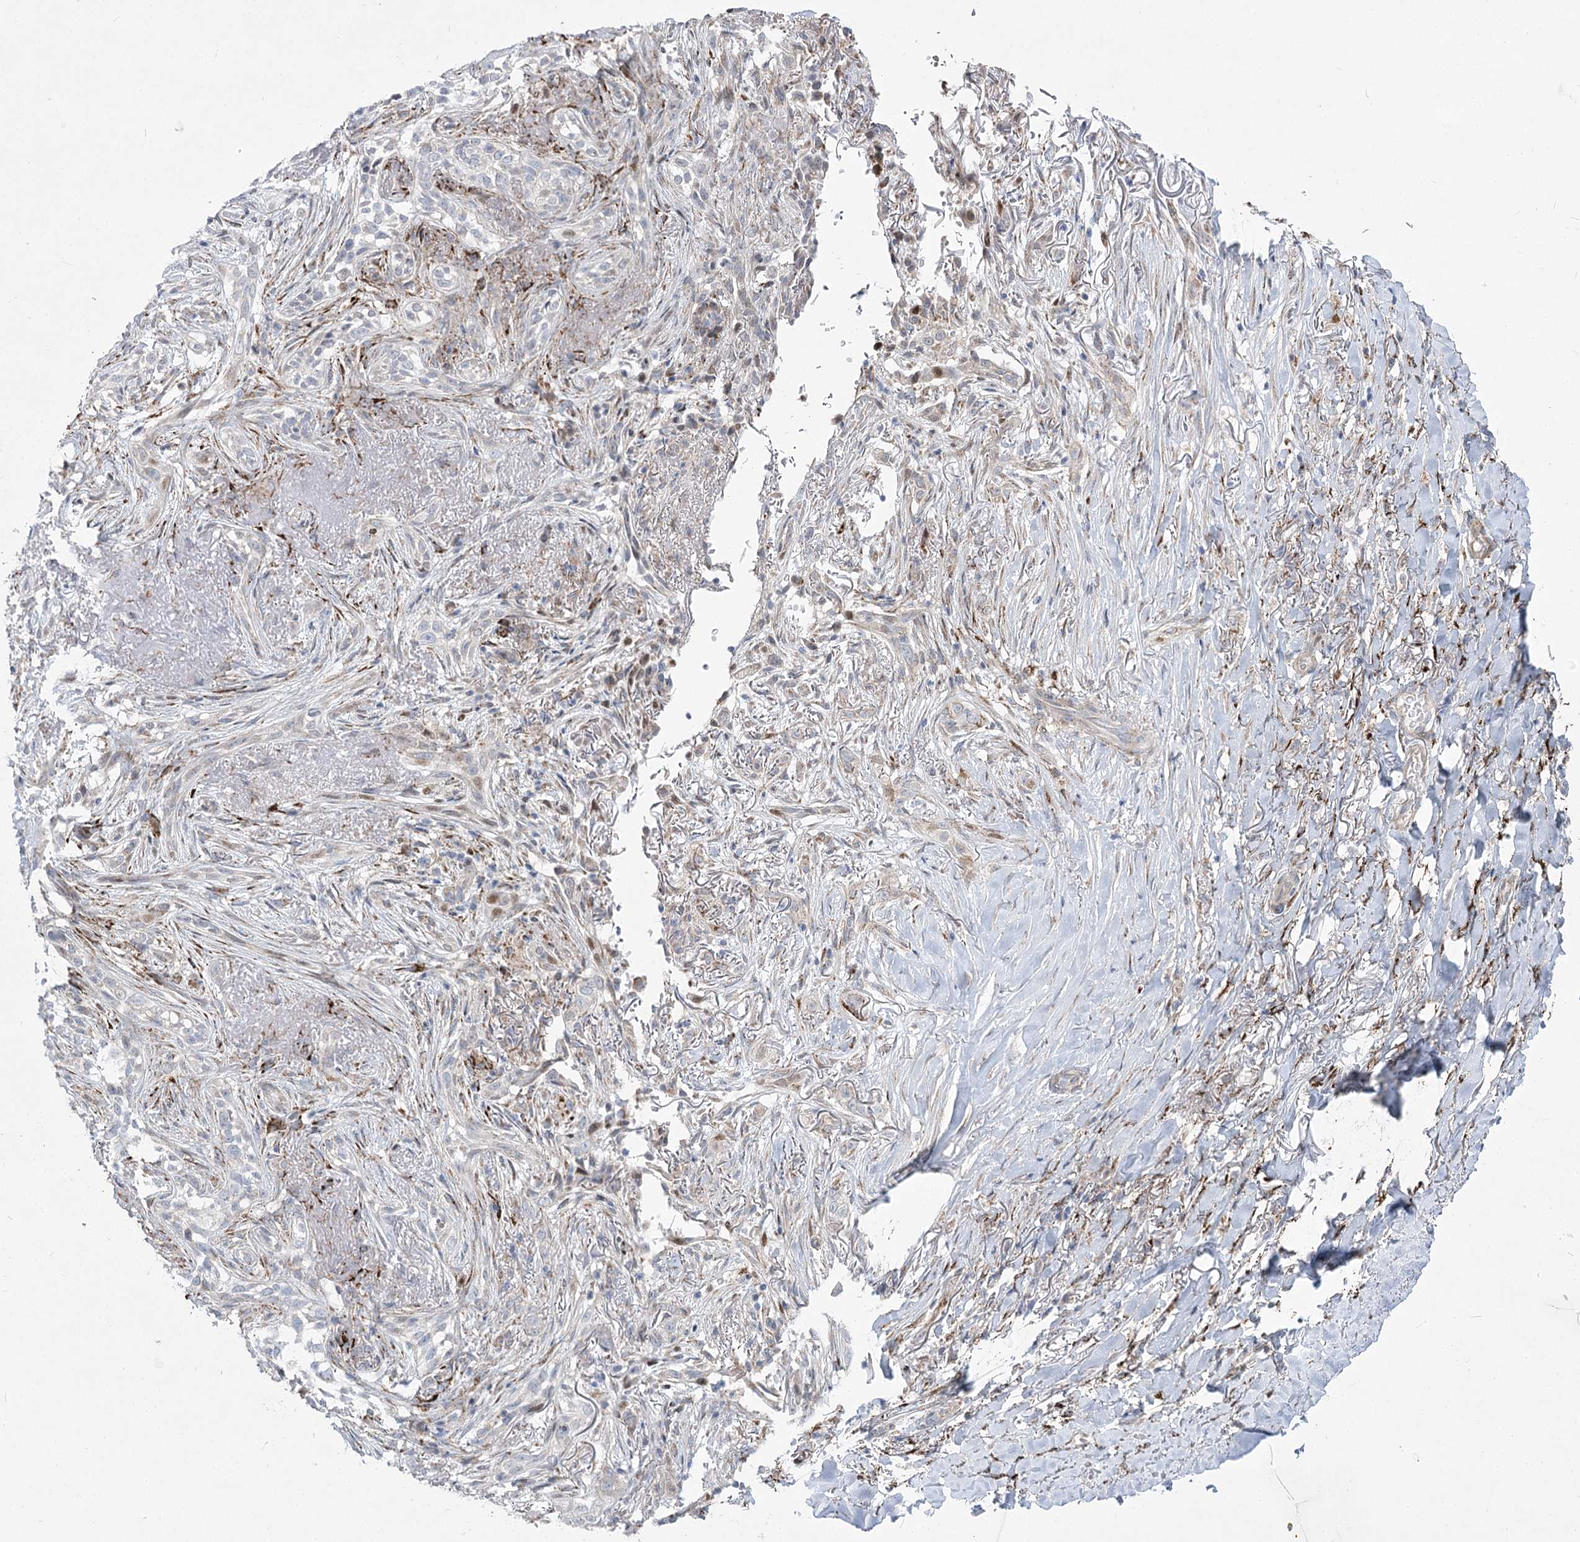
{"staining": {"intensity": "weak", "quantity": ">75%", "location": "cytoplasmic/membranous"}, "tissue": "adipose tissue", "cell_type": "Adipocytes", "image_type": "normal", "snomed": [{"axis": "morphology", "description": "Normal tissue, NOS"}, {"axis": "morphology", "description": "Basal cell carcinoma"}, {"axis": "topography", "description": "Skin"}], "caption": "Adipose tissue stained with immunohistochemistry demonstrates weak cytoplasmic/membranous staining in approximately >75% of adipocytes.", "gene": "CEP164", "patient": {"sex": "female", "age": 89}}